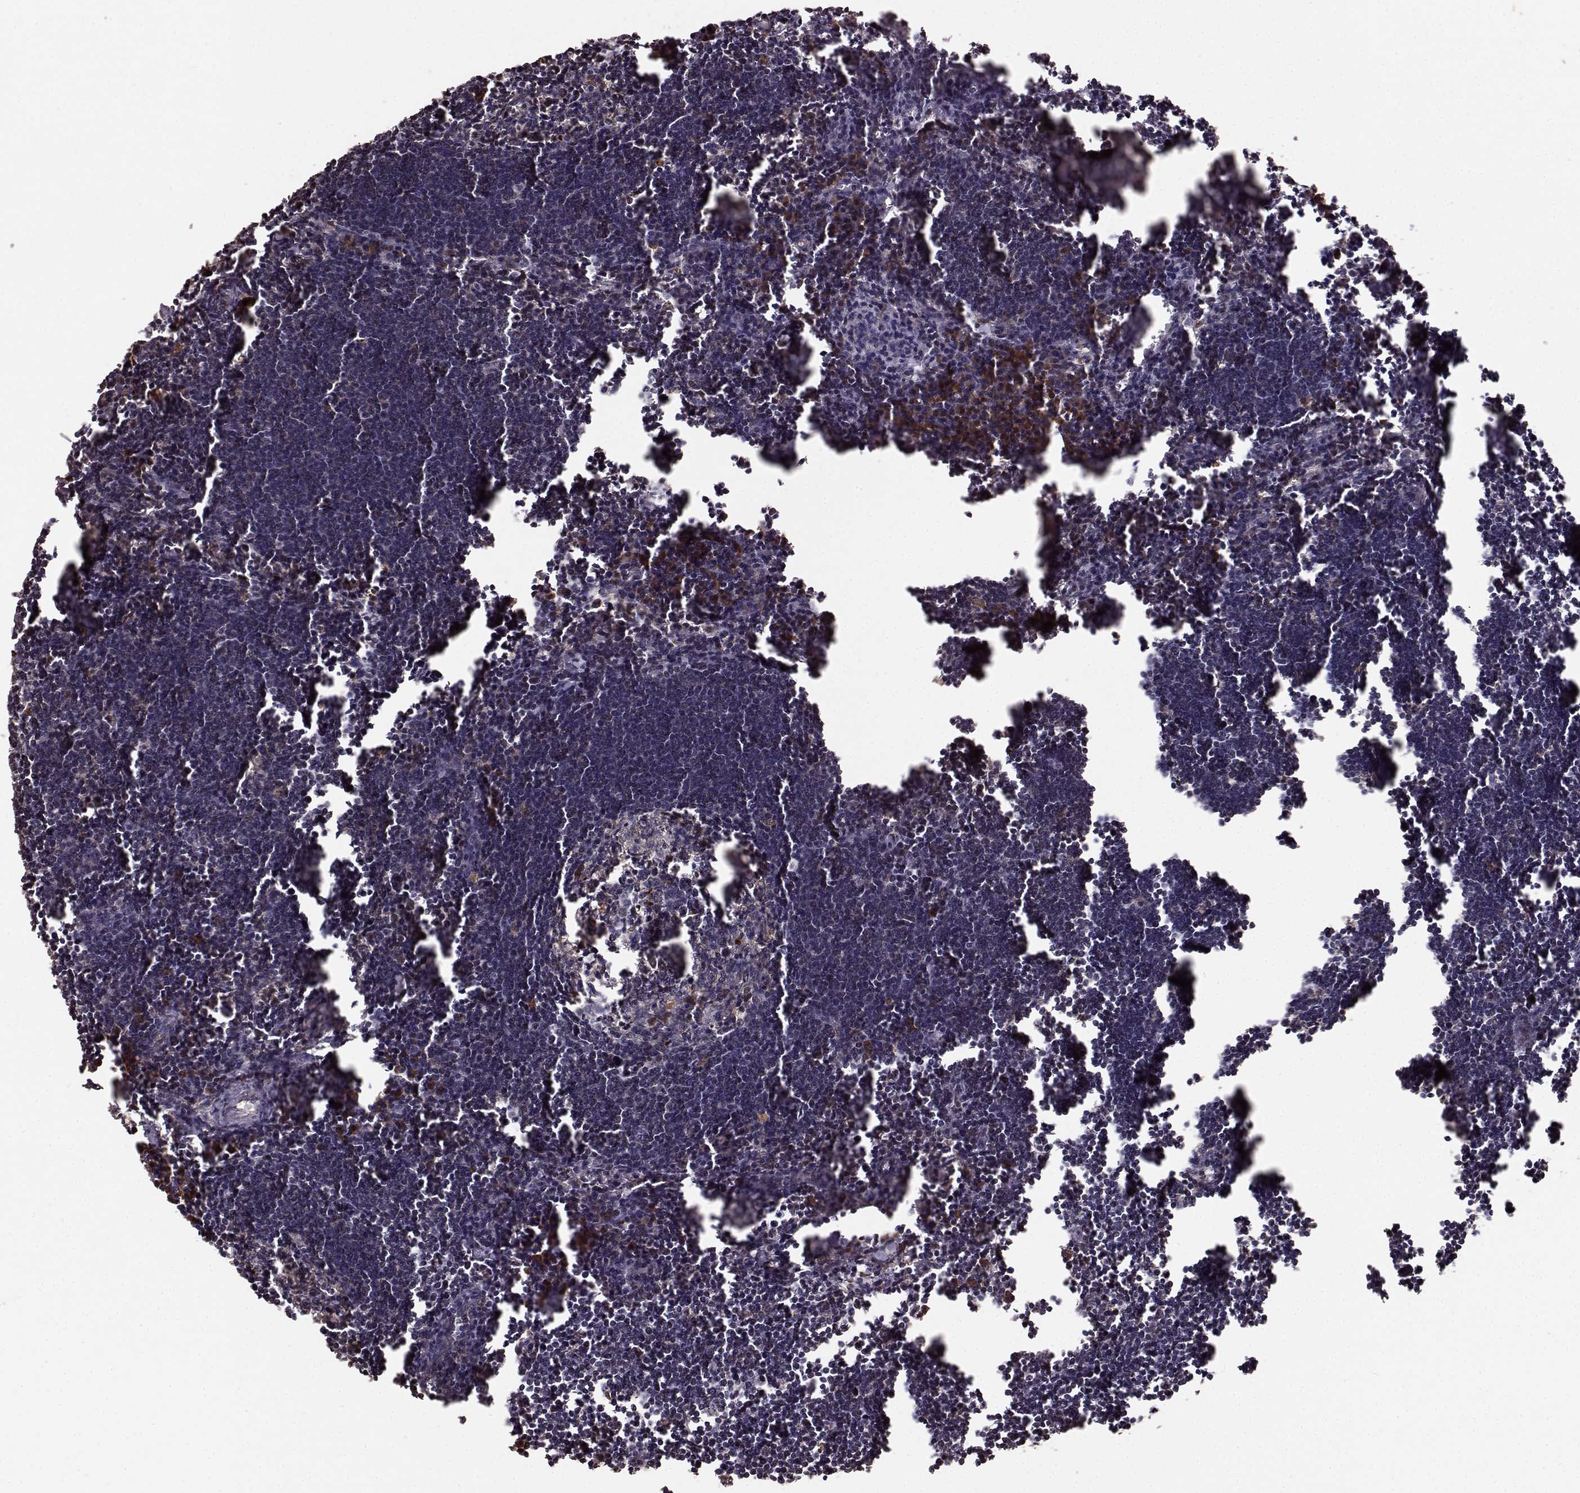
{"staining": {"intensity": "strong", "quantity": "<25%", "location": "cytoplasmic/membranous"}, "tissue": "lymph node", "cell_type": "Non-germinal center cells", "image_type": "normal", "snomed": [{"axis": "morphology", "description": "Normal tissue, NOS"}, {"axis": "topography", "description": "Lymph node"}], "caption": "A brown stain highlights strong cytoplasmic/membranous expression of a protein in non-germinal center cells of benign human lymph node. The protein is stained brown, and the nuclei are stained in blue (DAB IHC with brightfield microscopy, high magnification).", "gene": "USP15", "patient": {"sex": "male", "age": 55}}